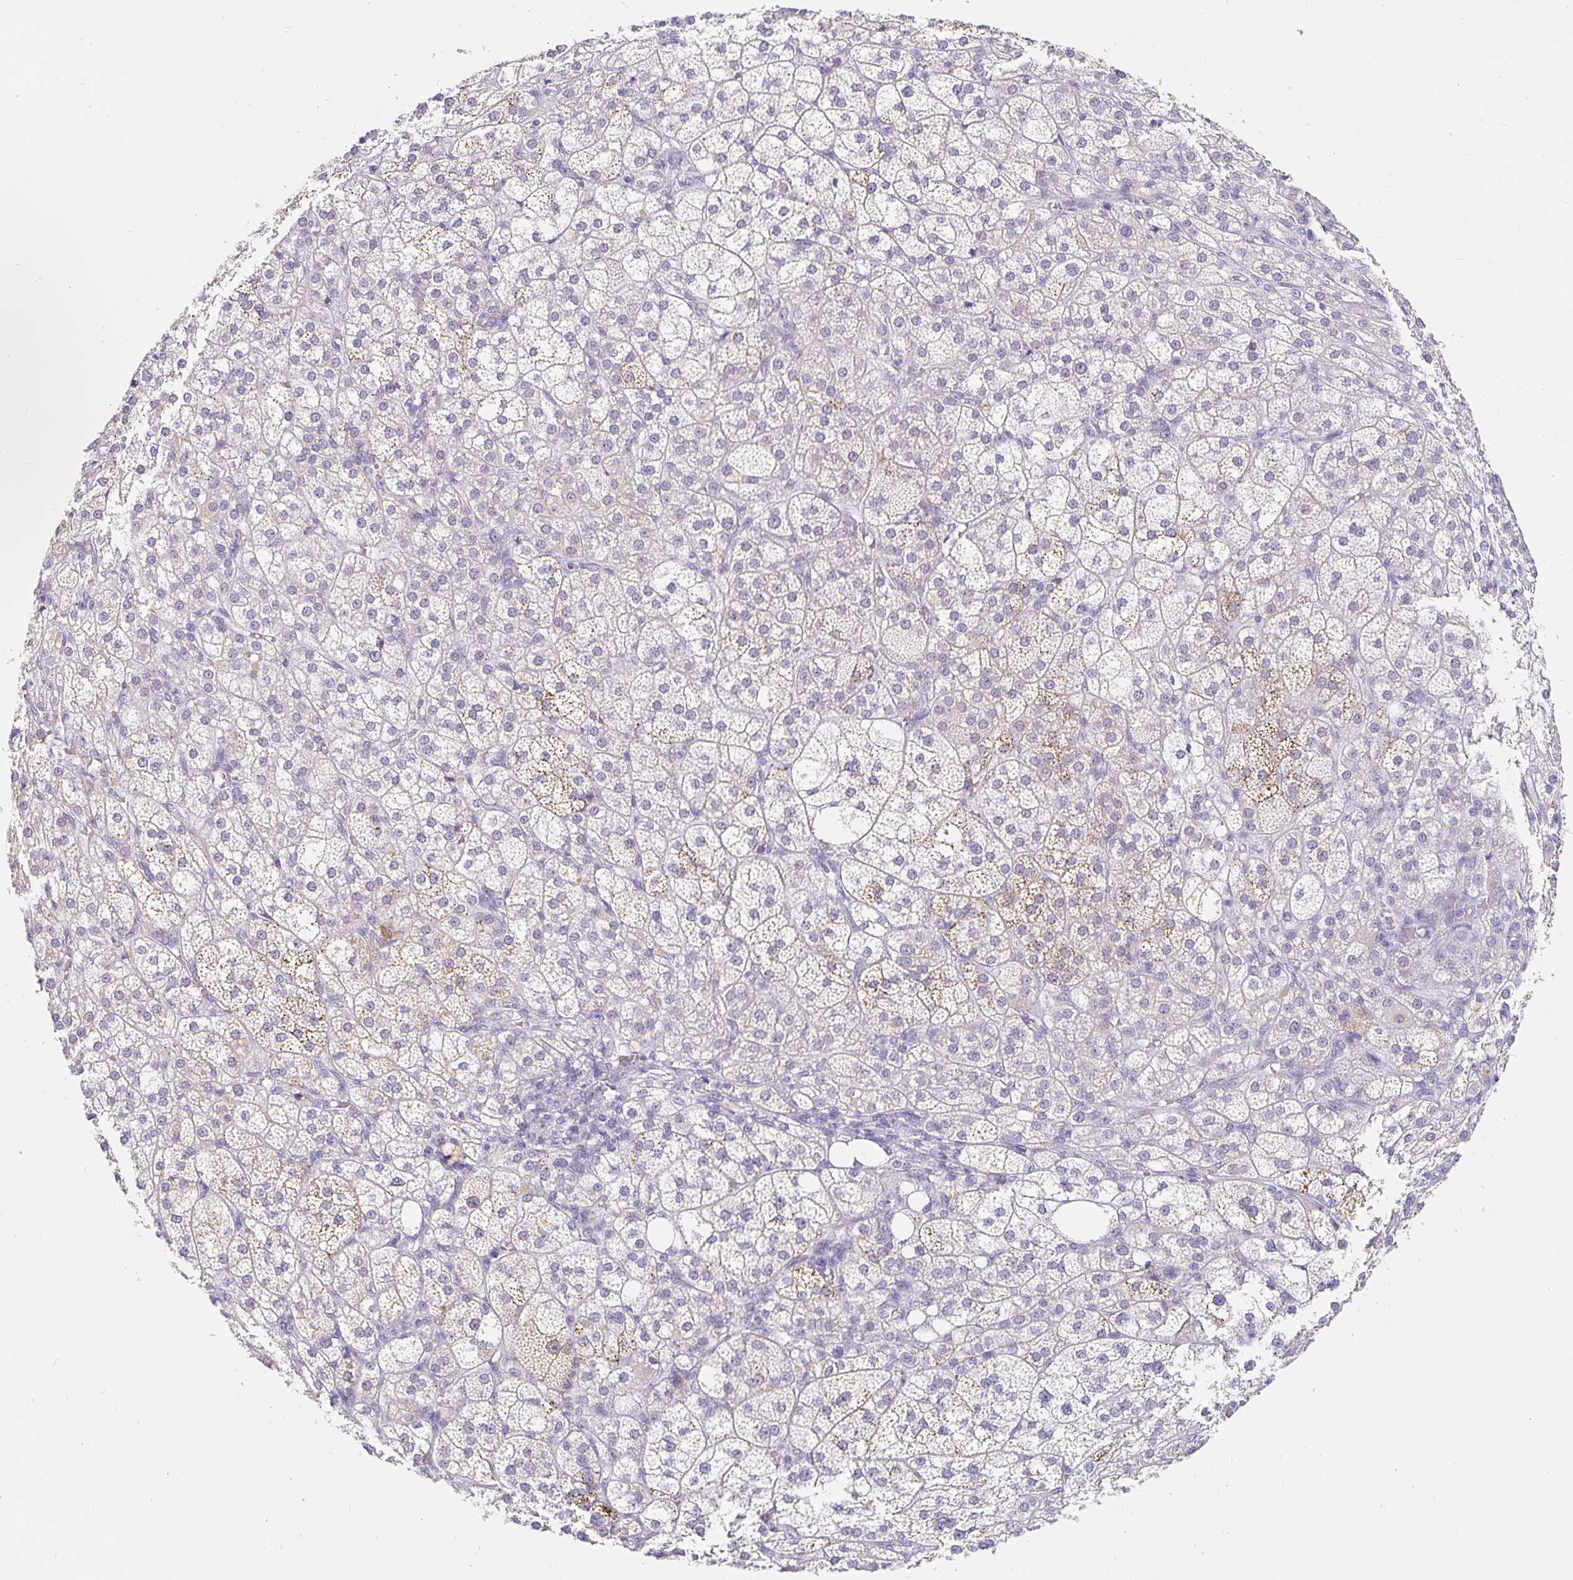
{"staining": {"intensity": "moderate", "quantity": "<25%", "location": "cytoplasmic/membranous"}, "tissue": "adrenal gland", "cell_type": "Glandular cells", "image_type": "normal", "snomed": [{"axis": "morphology", "description": "Normal tissue, NOS"}, {"axis": "topography", "description": "Adrenal gland"}], "caption": "Protein expression analysis of normal human adrenal gland reveals moderate cytoplasmic/membranous expression in approximately <25% of glandular cells. The staining was performed using DAB, with brown indicating positive protein expression. Nuclei are stained blue with hematoxylin.", "gene": "PDX1", "patient": {"sex": "female", "age": 60}}